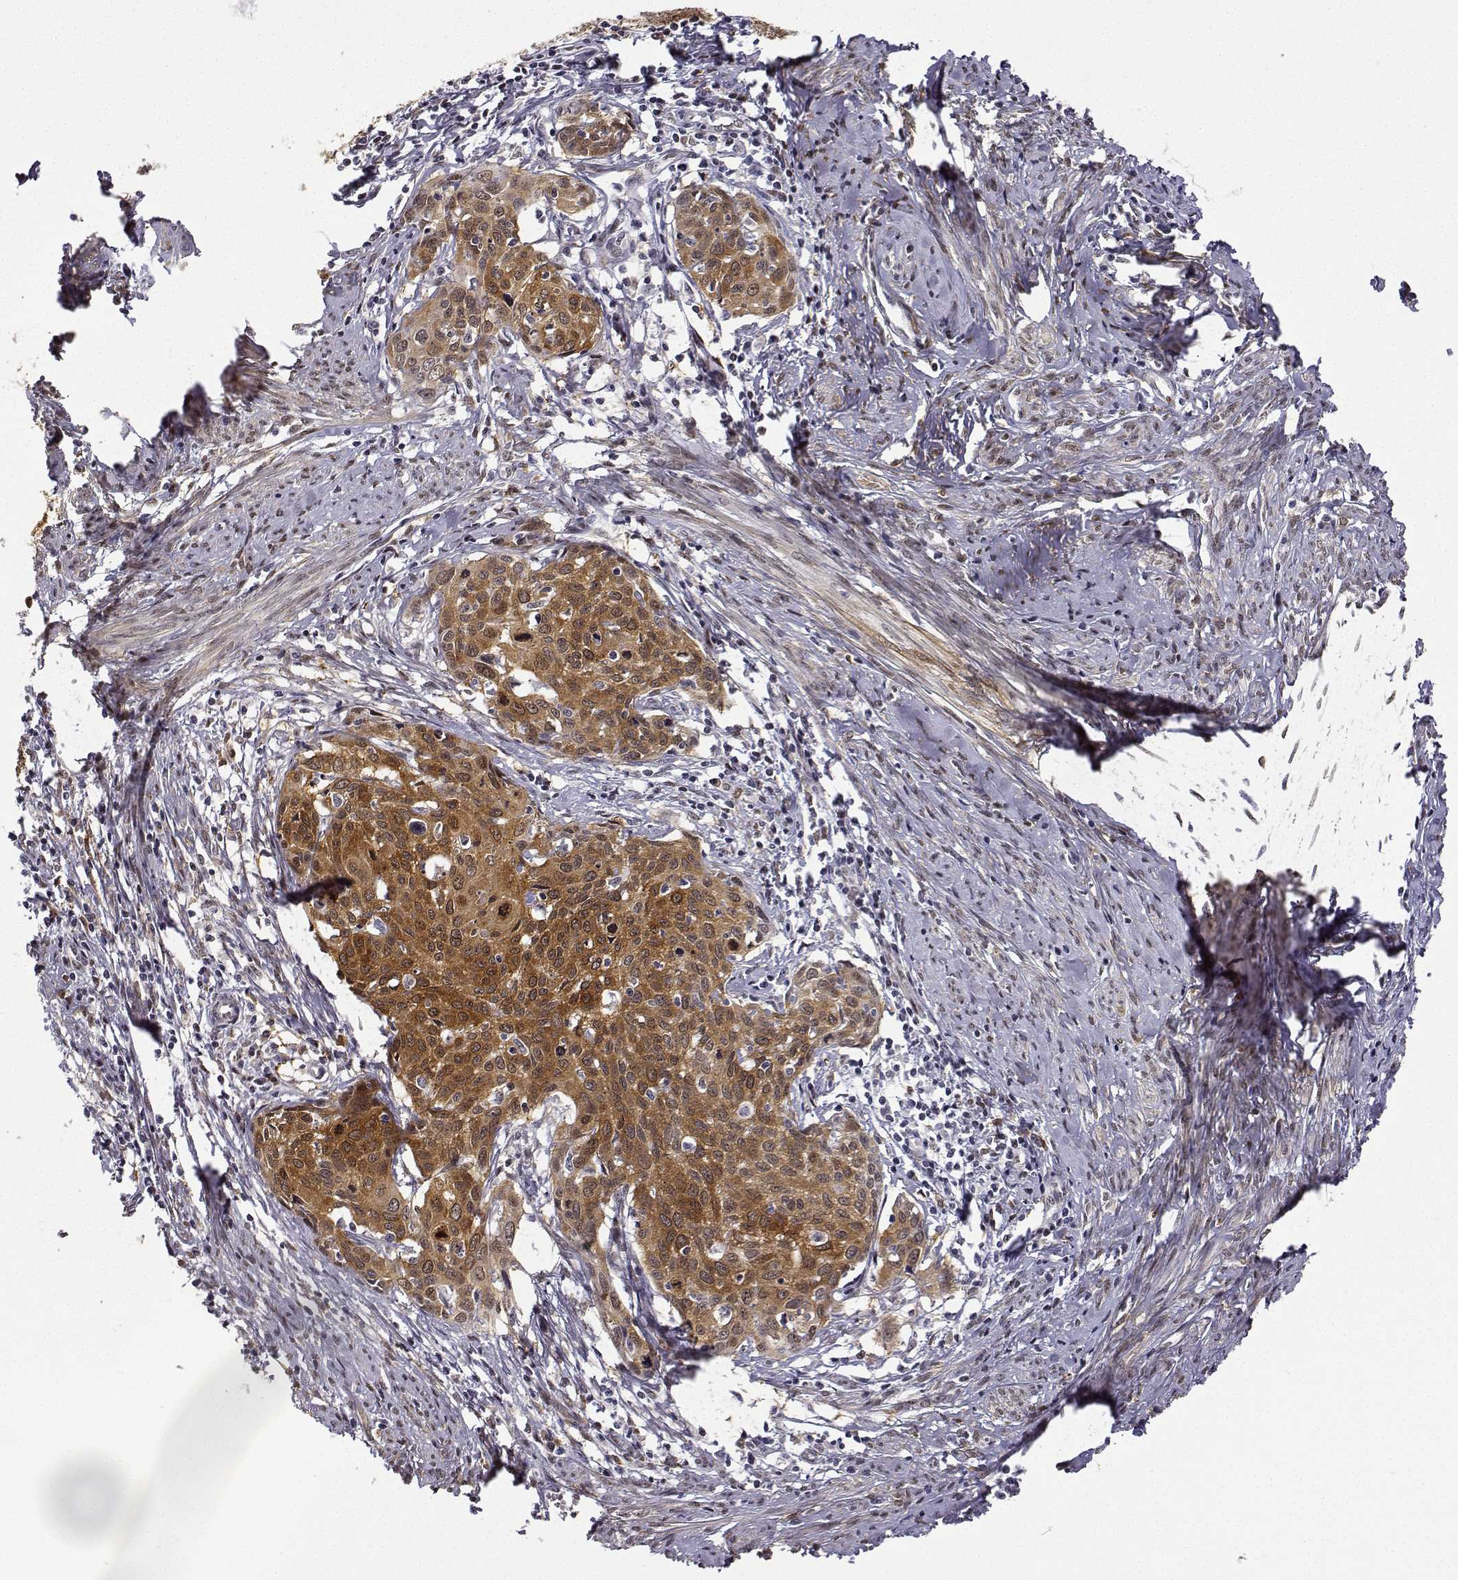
{"staining": {"intensity": "moderate", "quantity": ">75%", "location": "cytoplasmic/membranous,nuclear"}, "tissue": "cervical cancer", "cell_type": "Tumor cells", "image_type": "cancer", "snomed": [{"axis": "morphology", "description": "Squamous cell carcinoma, NOS"}, {"axis": "topography", "description": "Cervix"}], "caption": "Approximately >75% of tumor cells in human cervical cancer (squamous cell carcinoma) demonstrate moderate cytoplasmic/membranous and nuclear protein staining as visualized by brown immunohistochemical staining.", "gene": "PHGDH", "patient": {"sex": "female", "age": 62}}